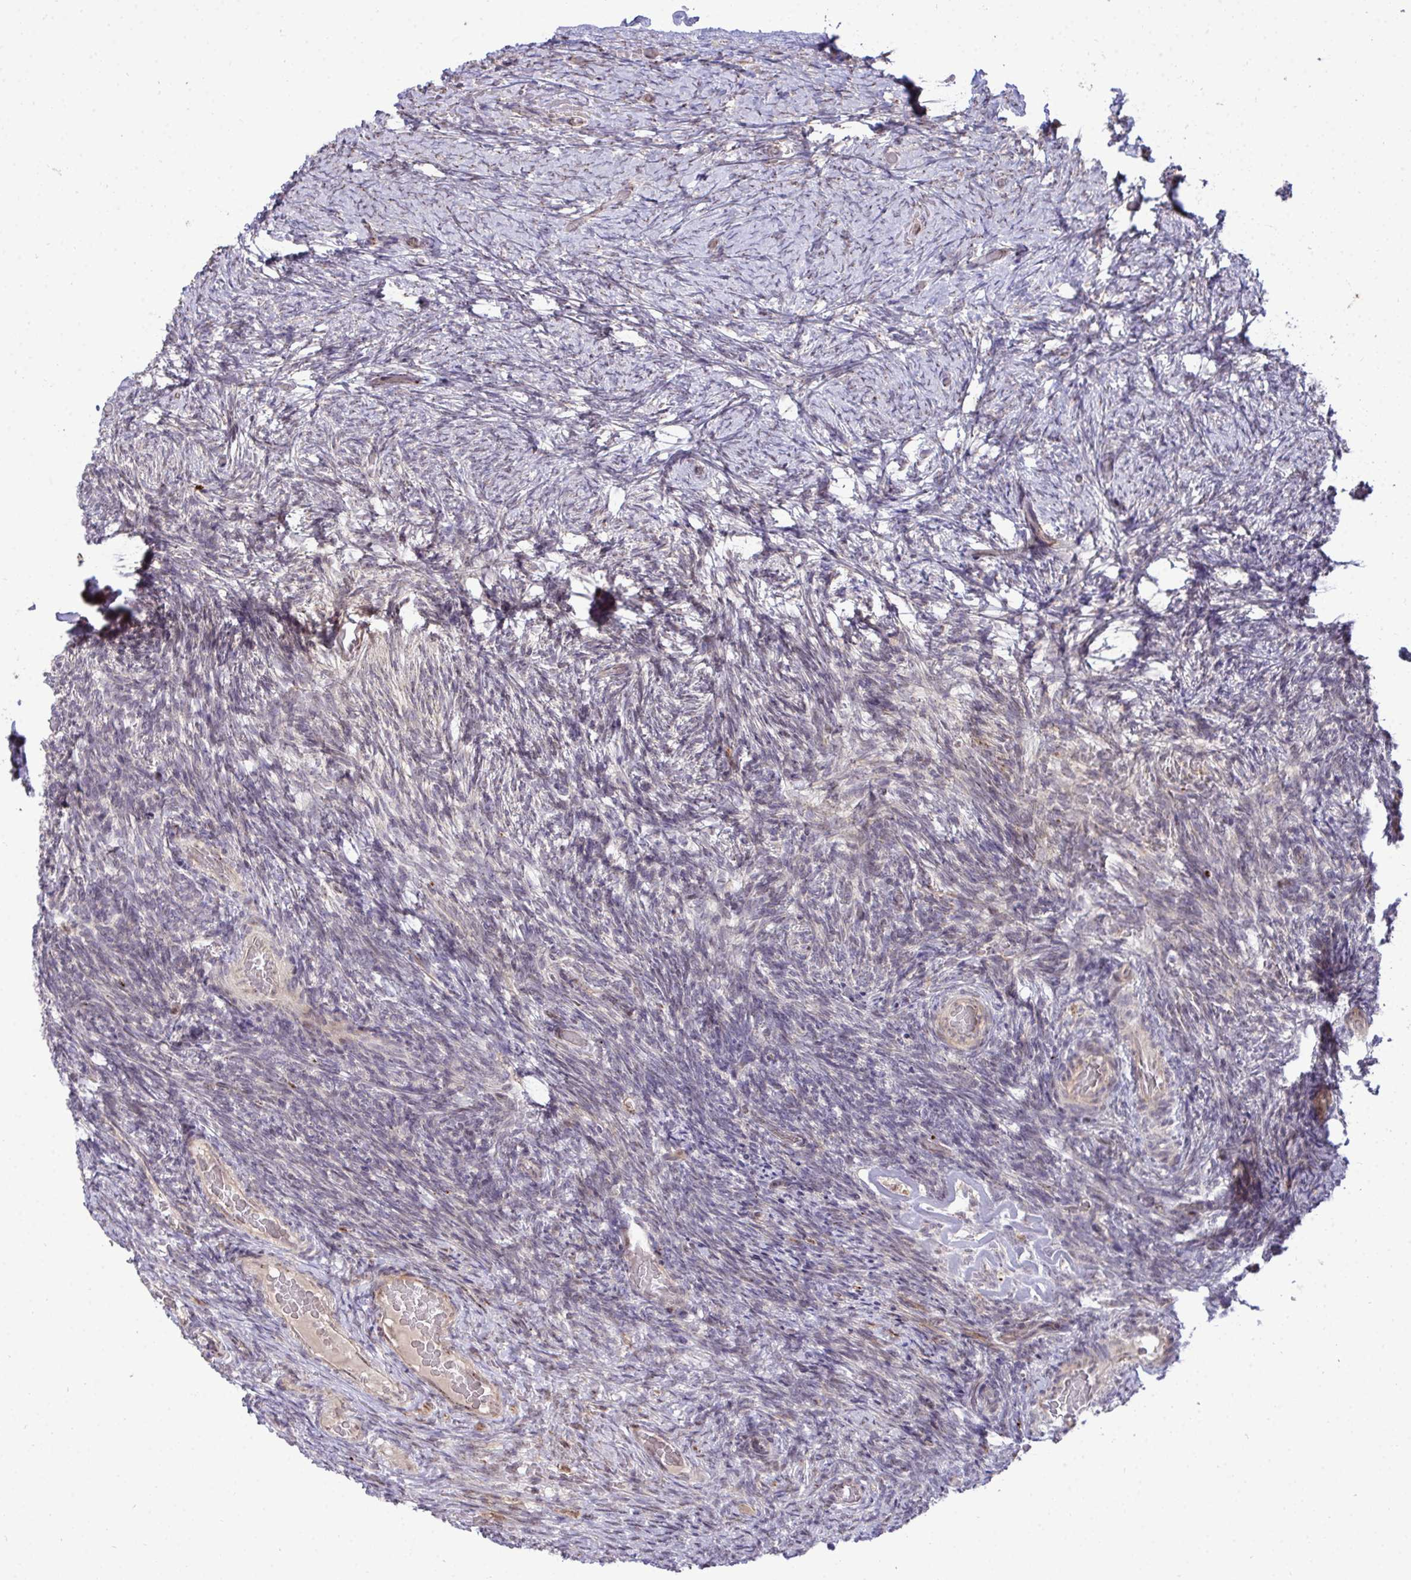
{"staining": {"intensity": "negative", "quantity": "none", "location": "none"}, "tissue": "ovary", "cell_type": "Ovarian stroma cells", "image_type": "normal", "snomed": [{"axis": "morphology", "description": "Normal tissue, NOS"}, {"axis": "topography", "description": "Ovary"}], "caption": "Ovarian stroma cells show no significant protein positivity in normal ovary. The staining was performed using DAB (3,3'-diaminobenzidine) to visualize the protein expression in brown, while the nuclei were stained in blue with hematoxylin (Magnification: 20x).", "gene": "TRIM44", "patient": {"sex": "female", "age": 34}}